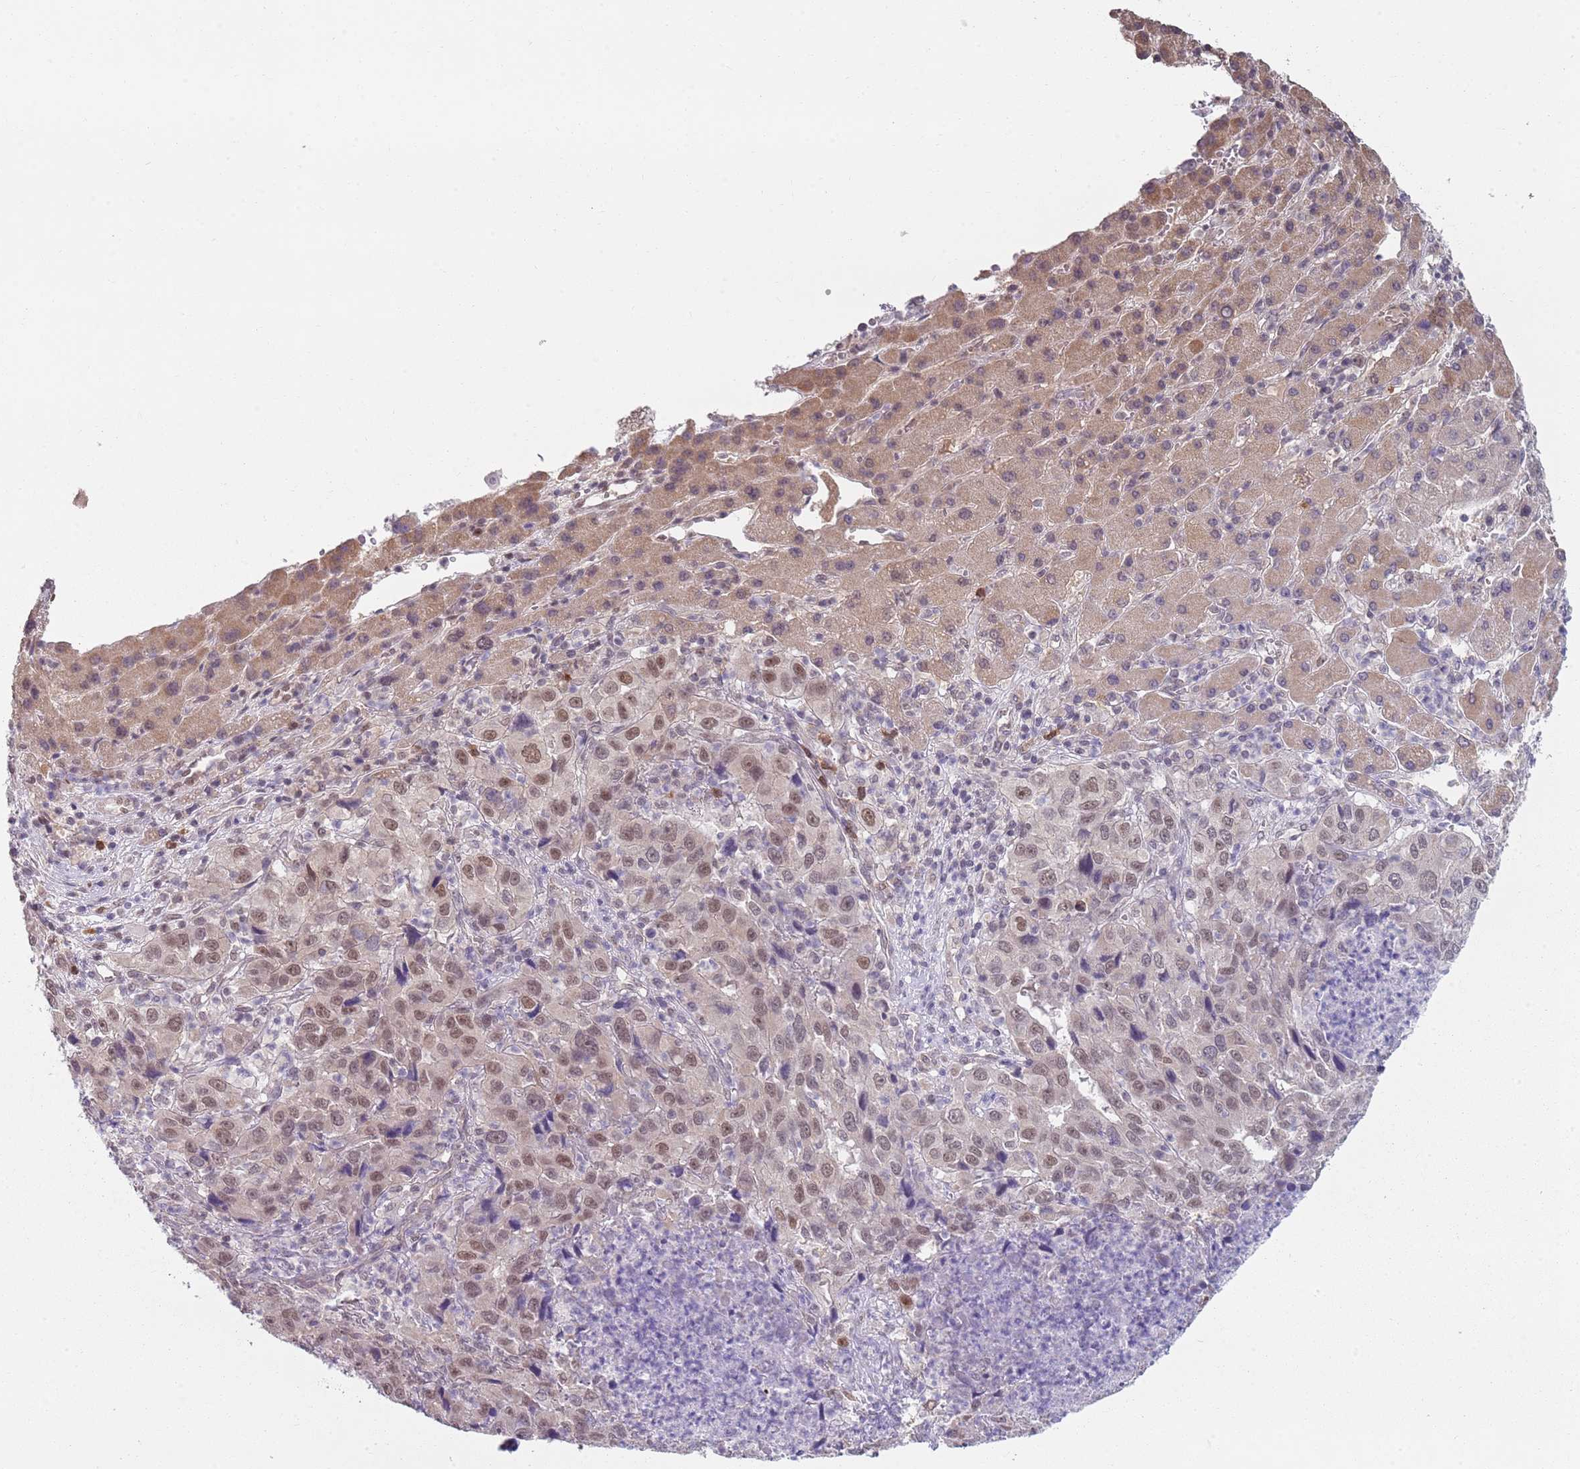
{"staining": {"intensity": "moderate", "quantity": "25%-75%", "location": "nuclear"}, "tissue": "liver cancer", "cell_type": "Tumor cells", "image_type": "cancer", "snomed": [{"axis": "morphology", "description": "Carcinoma, Hepatocellular, NOS"}, {"axis": "topography", "description": "Liver"}], "caption": "Moderate nuclear protein staining is seen in about 25%-75% of tumor cells in liver cancer.", "gene": "SMARCAL1", "patient": {"sex": "male", "age": 63}}